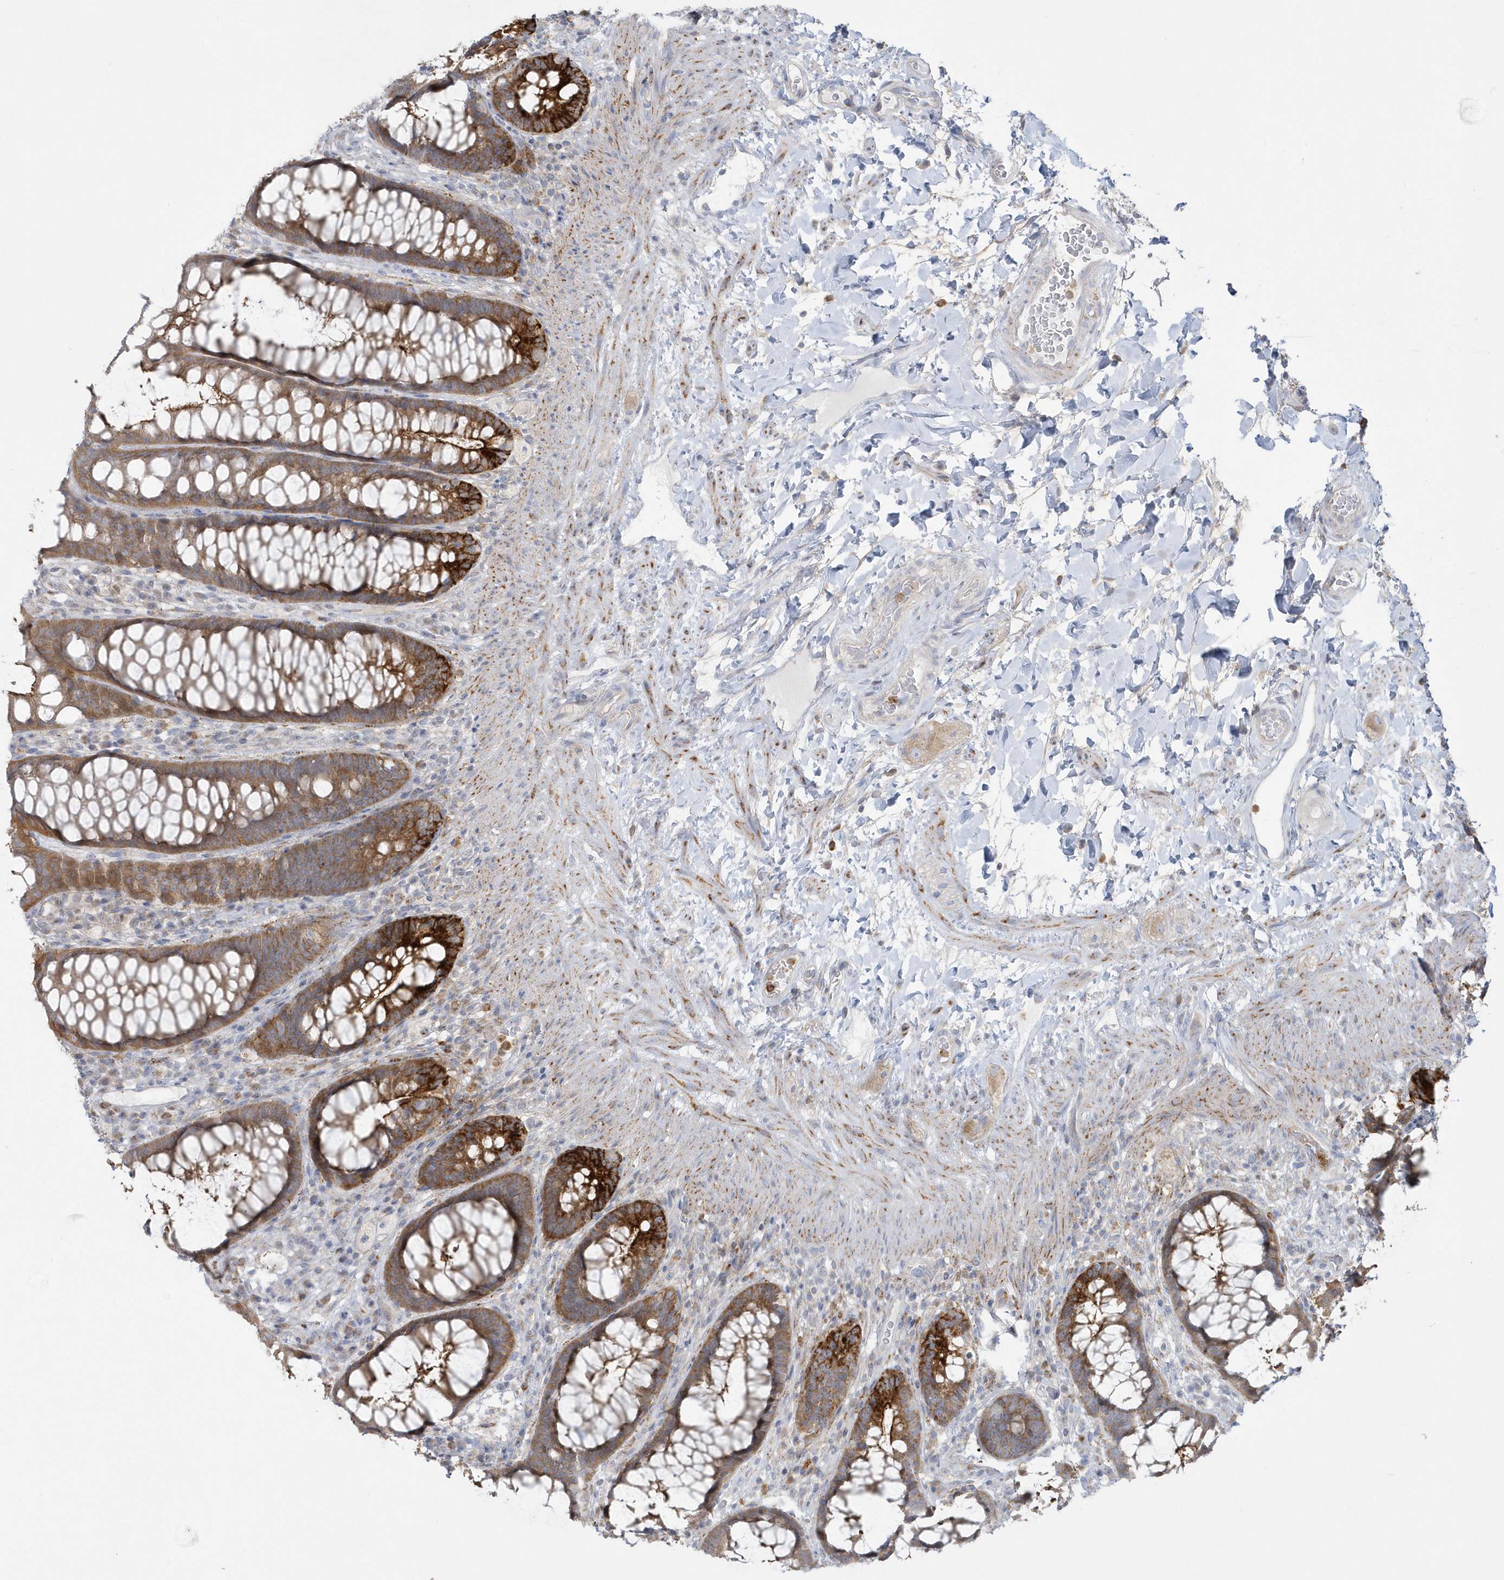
{"staining": {"intensity": "strong", "quantity": ">75%", "location": "cytoplasmic/membranous"}, "tissue": "rectum", "cell_type": "Glandular cells", "image_type": "normal", "snomed": [{"axis": "morphology", "description": "Normal tissue, NOS"}, {"axis": "topography", "description": "Rectum"}], "caption": "IHC (DAB (3,3'-diaminobenzidine)) staining of unremarkable human rectum exhibits strong cytoplasmic/membranous protein staining in approximately >75% of glandular cells.", "gene": "DNAJC18", "patient": {"sex": "female", "age": 46}}